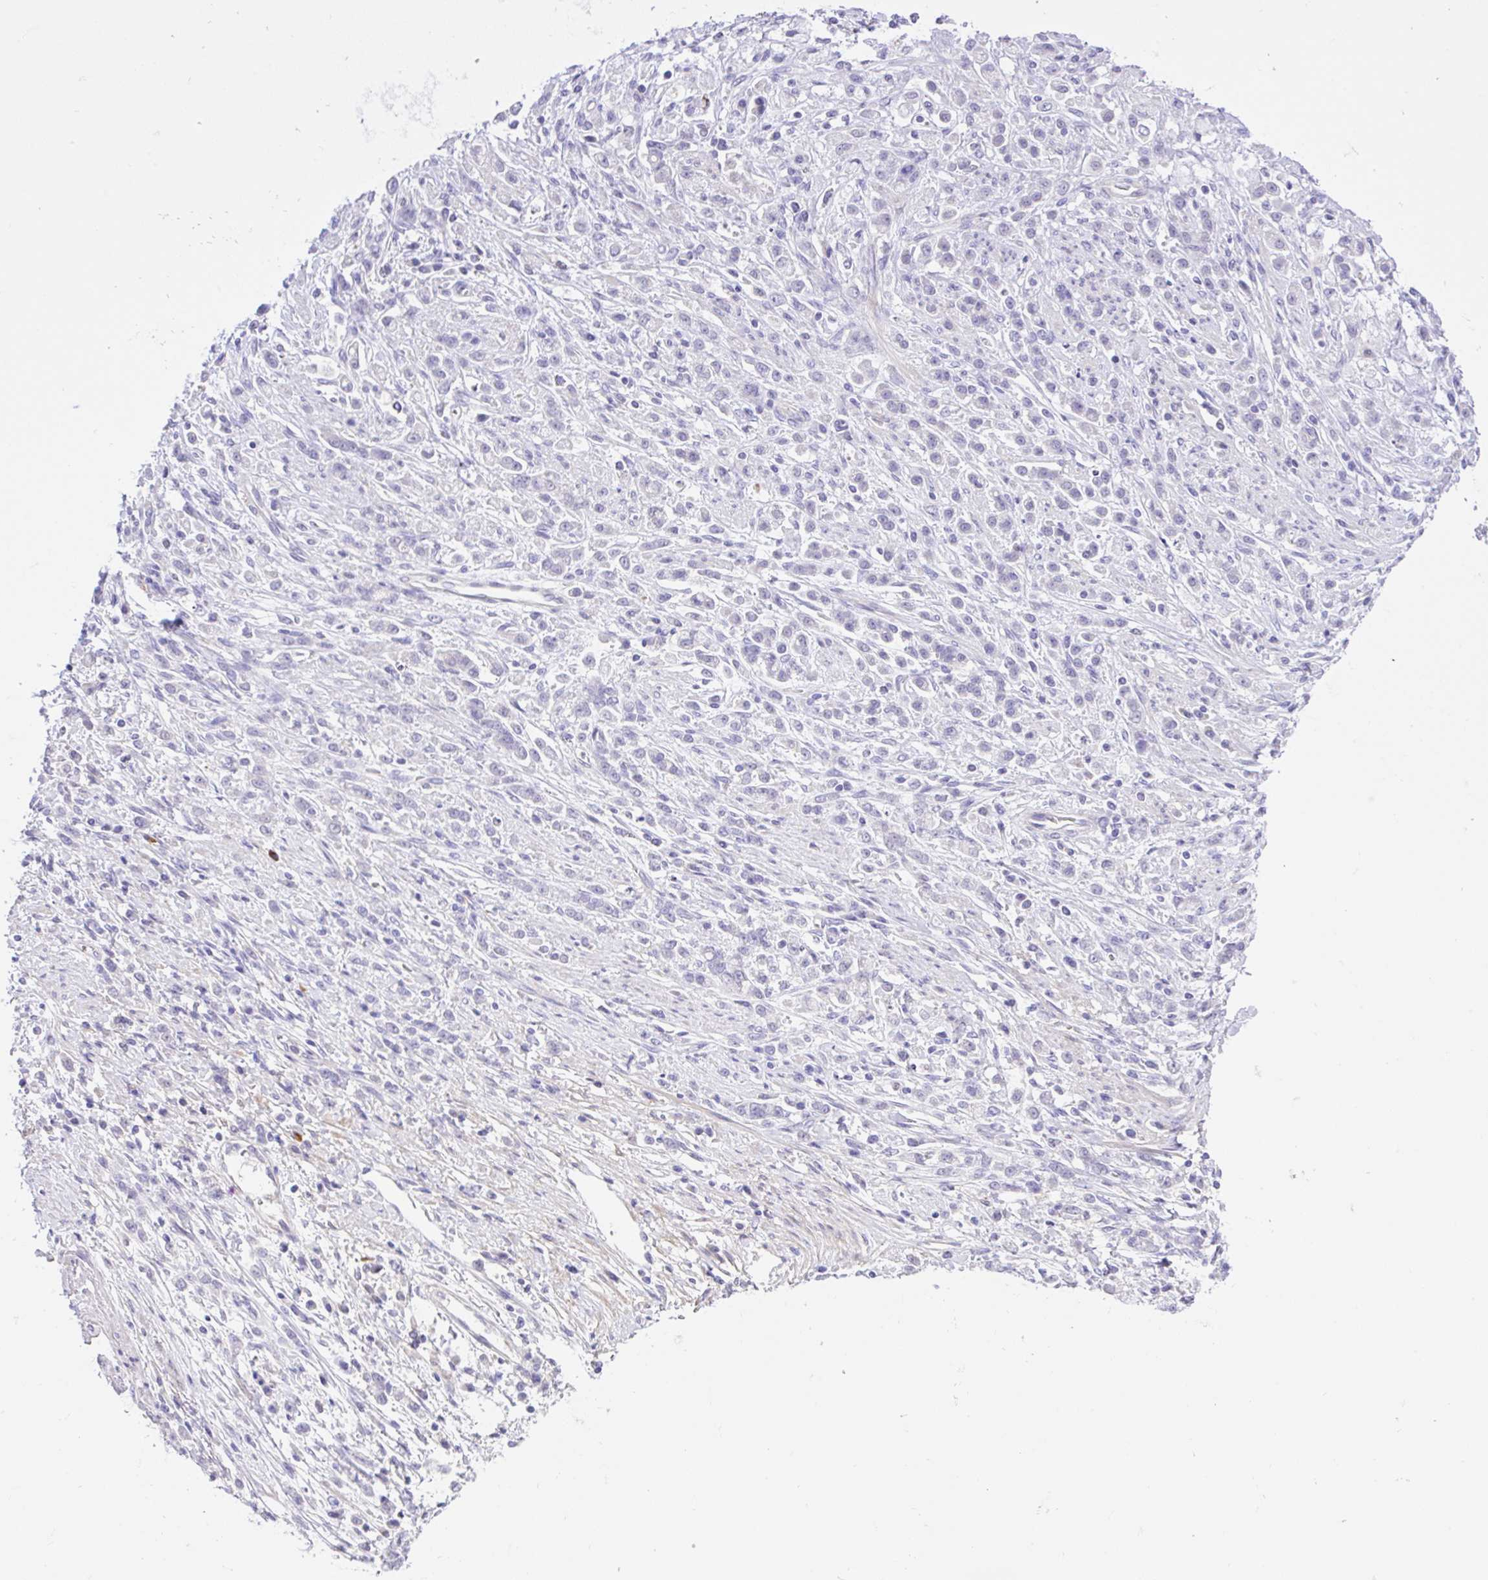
{"staining": {"intensity": "negative", "quantity": "none", "location": "none"}, "tissue": "stomach cancer", "cell_type": "Tumor cells", "image_type": "cancer", "snomed": [{"axis": "morphology", "description": "Adenocarcinoma, NOS"}, {"axis": "topography", "description": "Stomach"}], "caption": "Photomicrograph shows no protein positivity in tumor cells of stomach cancer (adenocarcinoma) tissue. (DAB IHC, high magnification).", "gene": "ANO4", "patient": {"sex": "female", "age": 60}}